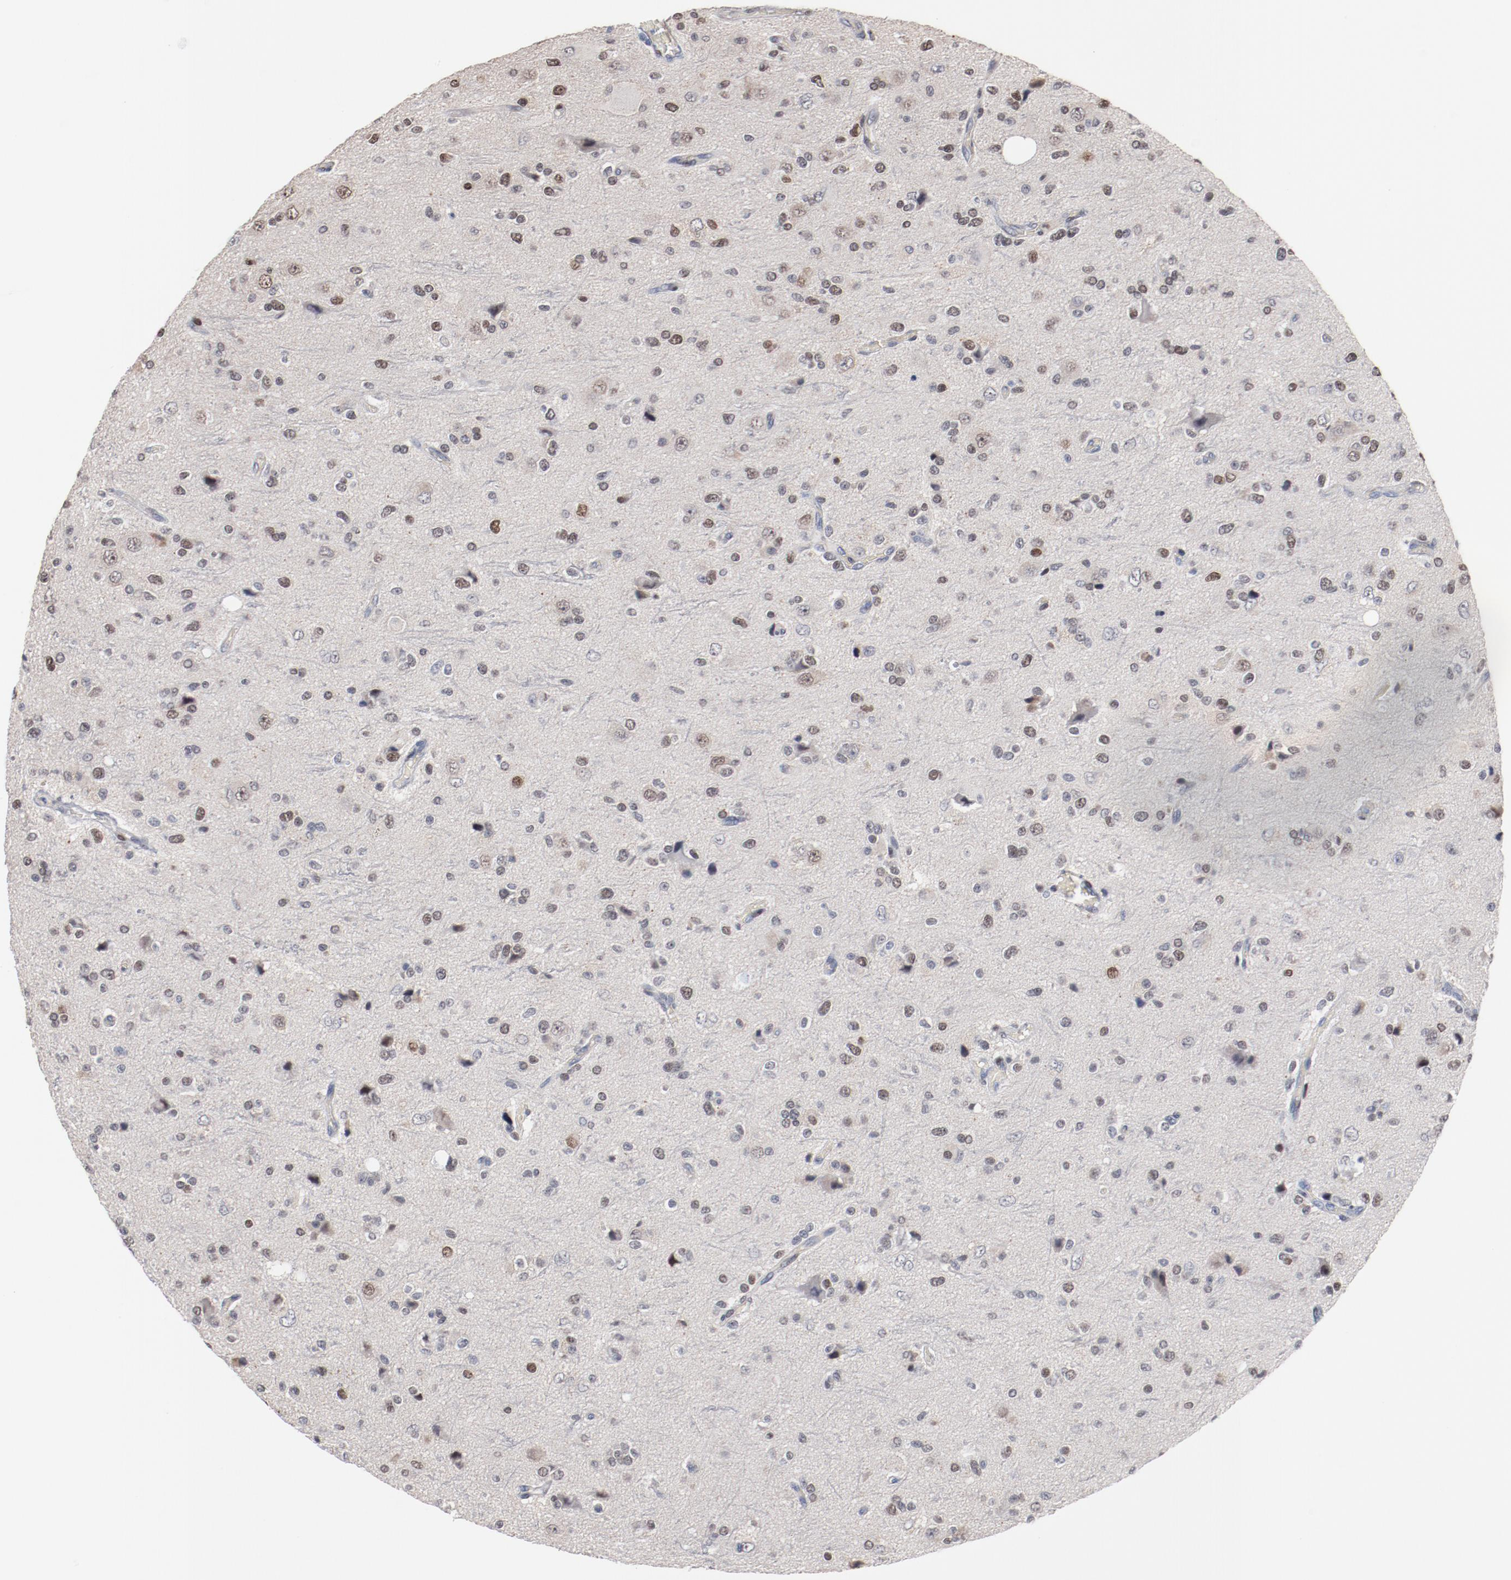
{"staining": {"intensity": "strong", "quantity": ">75%", "location": "nuclear"}, "tissue": "glioma", "cell_type": "Tumor cells", "image_type": "cancer", "snomed": [{"axis": "morphology", "description": "Glioma, malignant, High grade"}, {"axis": "topography", "description": "Brain"}], "caption": "The photomicrograph displays staining of glioma, revealing strong nuclear protein expression (brown color) within tumor cells.", "gene": "ZEB2", "patient": {"sex": "male", "age": 47}}